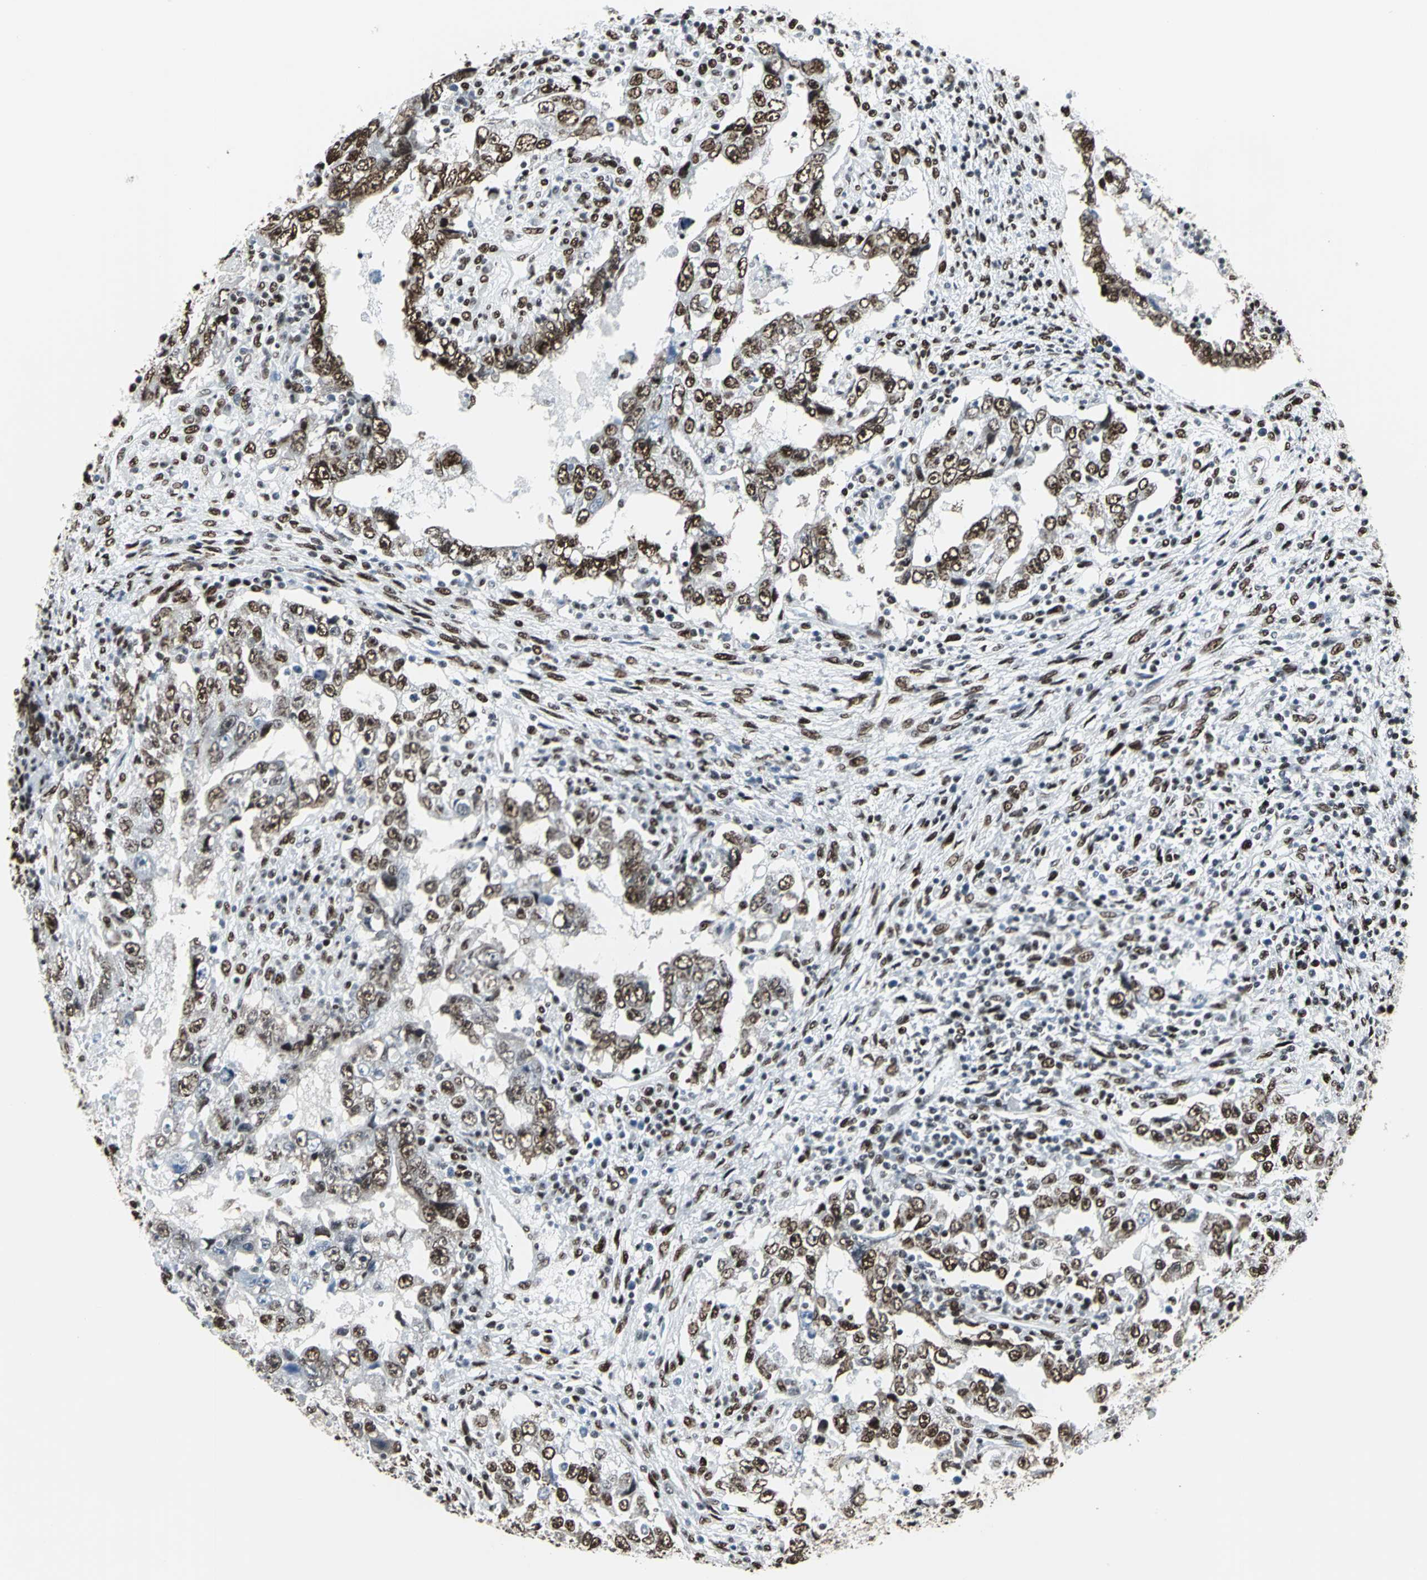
{"staining": {"intensity": "strong", "quantity": ">75%", "location": "nuclear"}, "tissue": "testis cancer", "cell_type": "Tumor cells", "image_type": "cancer", "snomed": [{"axis": "morphology", "description": "Carcinoma, Embryonal, NOS"}, {"axis": "topography", "description": "Testis"}], "caption": "Testis embryonal carcinoma stained with DAB (3,3'-diaminobenzidine) immunohistochemistry displays high levels of strong nuclear expression in approximately >75% of tumor cells.", "gene": "HDAC2", "patient": {"sex": "male", "age": 26}}